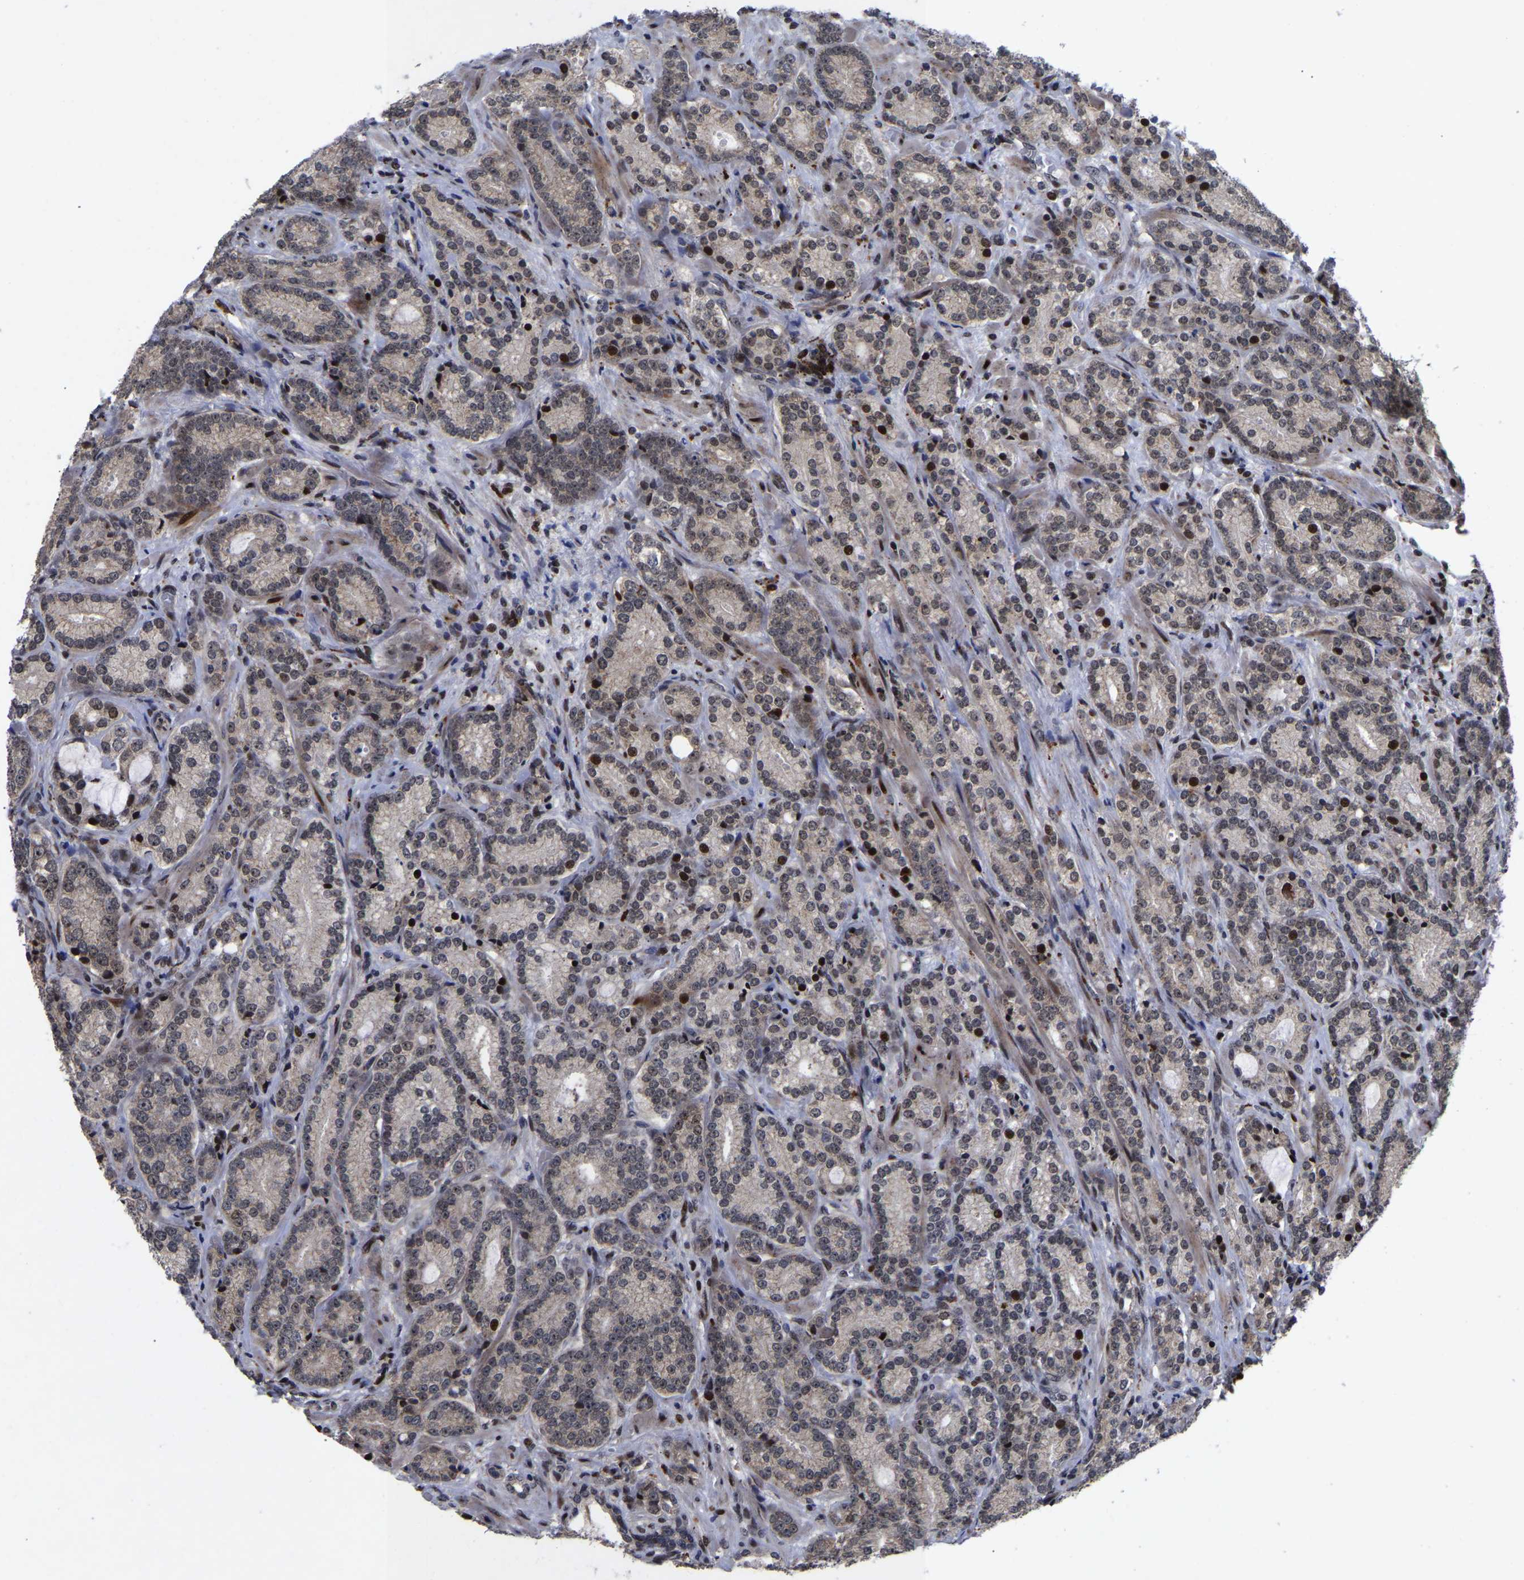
{"staining": {"intensity": "weak", "quantity": ">75%", "location": "cytoplasmic/membranous,nuclear"}, "tissue": "prostate cancer", "cell_type": "Tumor cells", "image_type": "cancer", "snomed": [{"axis": "morphology", "description": "Adenocarcinoma, High grade"}, {"axis": "topography", "description": "Prostate"}], "caption": "A low amount of weak cytoplasmic/membranous and nuclear staining is appreciated in approximately >75% of tumor cells in prostate cancer (adenocarcinoma (high-grade)) tissue.", "gene": "JUNB", "patient": {"sex": "male", "age": 61}}